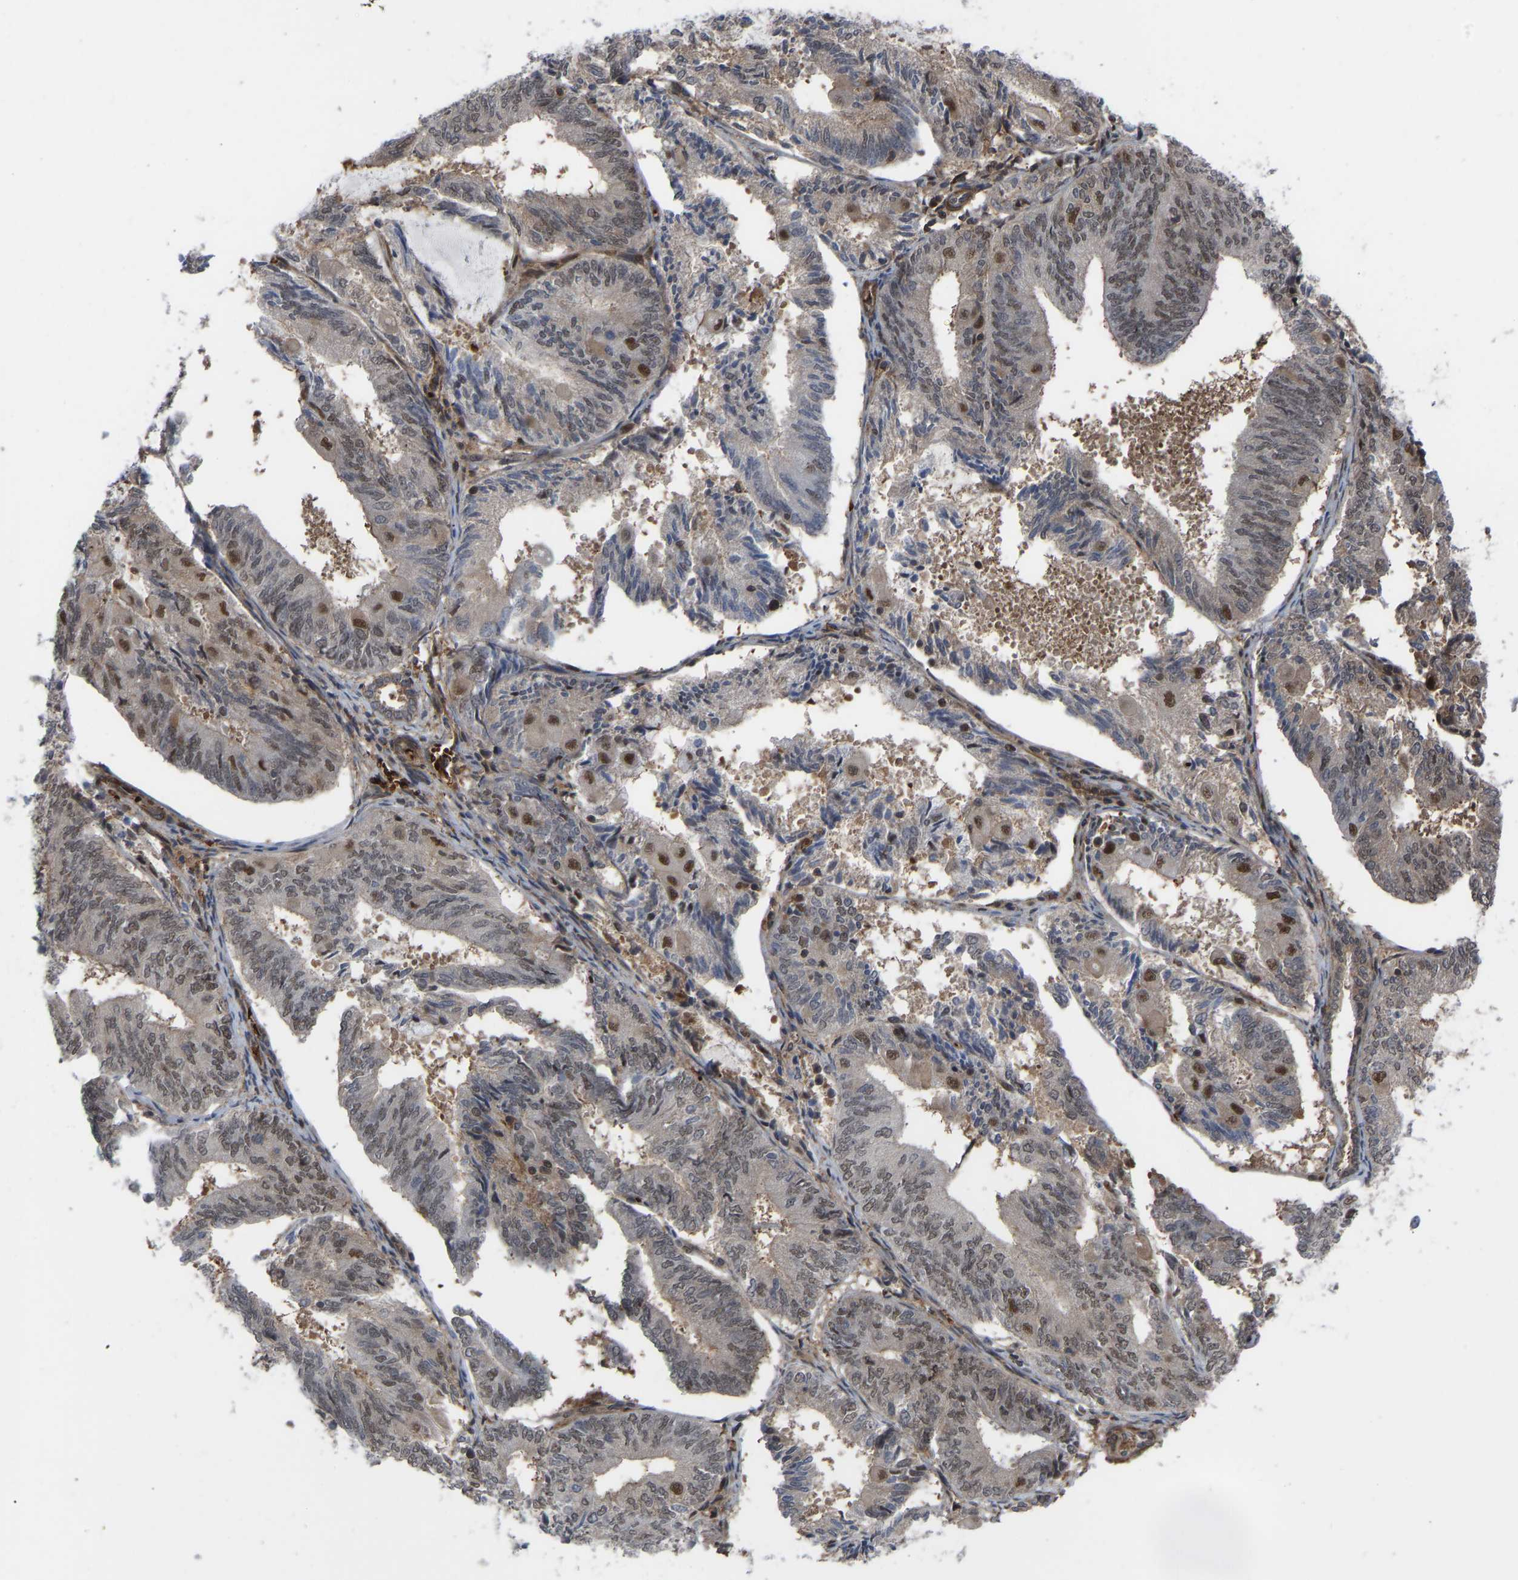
{"staining": {"intensity": "moderate", "quantity": "<25%", "location": "nuclear"}, "tissue": "endometrial cancer", "cell_type": "Tumor cells", "image_type": "cancer", "snomed": [{"axis": "morphology", "description": "Adenocarcinoma, NOS"}, {"axis": "topography", "description": "Endometrium"}], "caption": "Immunohistochemical staining of adenocarcinoma (endometrial) demonstrates moderate nuclear protein positivity in about <25% of tumor cells. The protein of interest is shown in brown color, while the nuclei are stained blue.", "gene": "CYP7B1", "patient": {"sex": "female", "age": 81}}